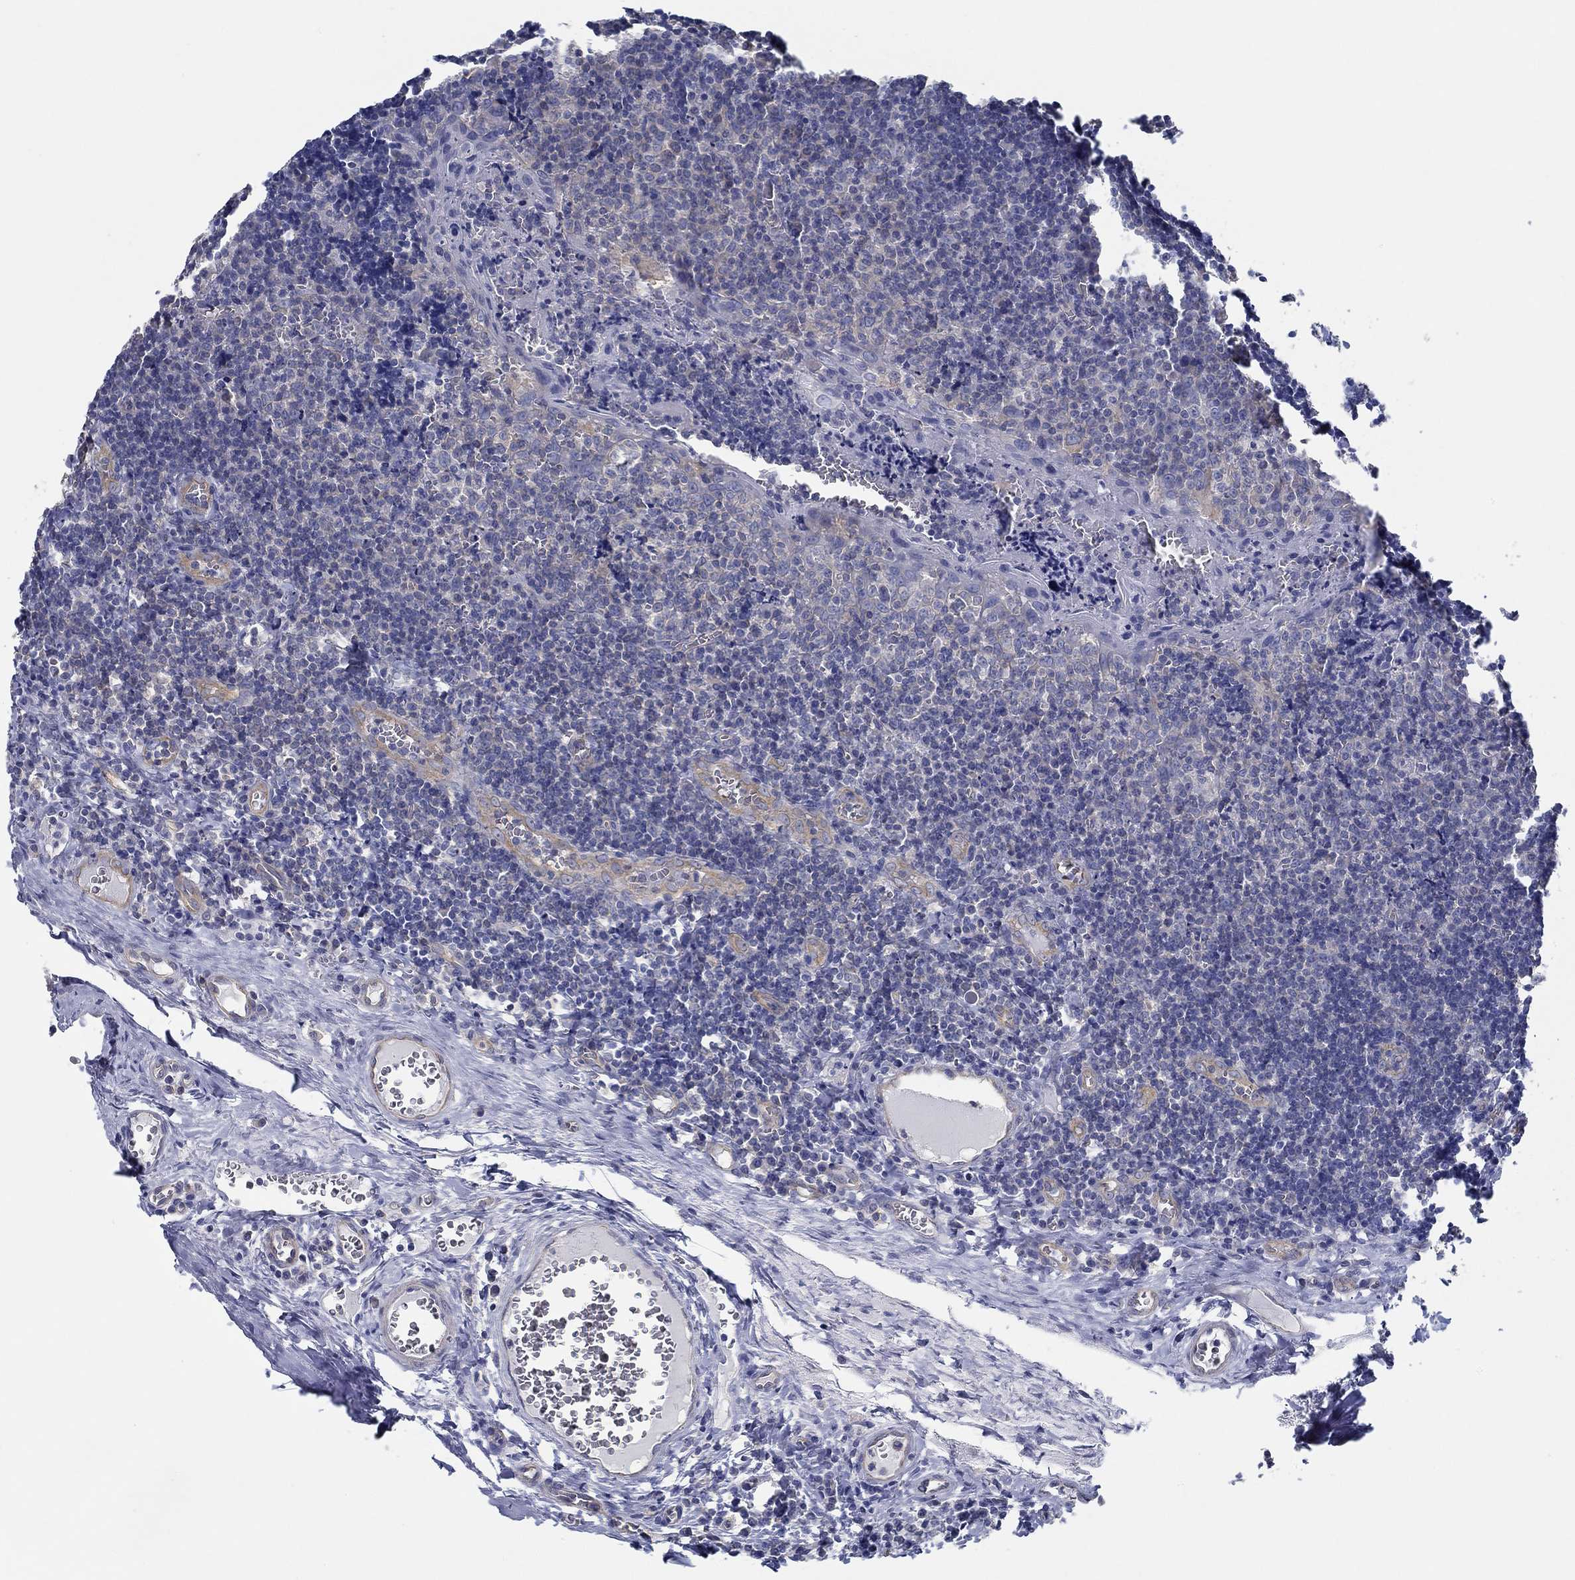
{"staining": {"intensity": "negative", "quantity": "none", "location": "none"}, "tissue": "tonsil", "cell_type": "Germinal center cells", "image_type": "normal", "snomed": [{"axis": "morphology", "description": "Normal tissue, NOS"}, {"axis": "morphology", "description": "Inflammation, NOS"}, {"axis": "topography", "description": "Tonsil"}], "caption": "A micrograph of human tonsil is negative for staining in germinal center cells. (Immunohistochemistry, brightfield microscopy, high magnification).", "gene": "BBOF1", "patient": {"sex": "female", "age": 31}}